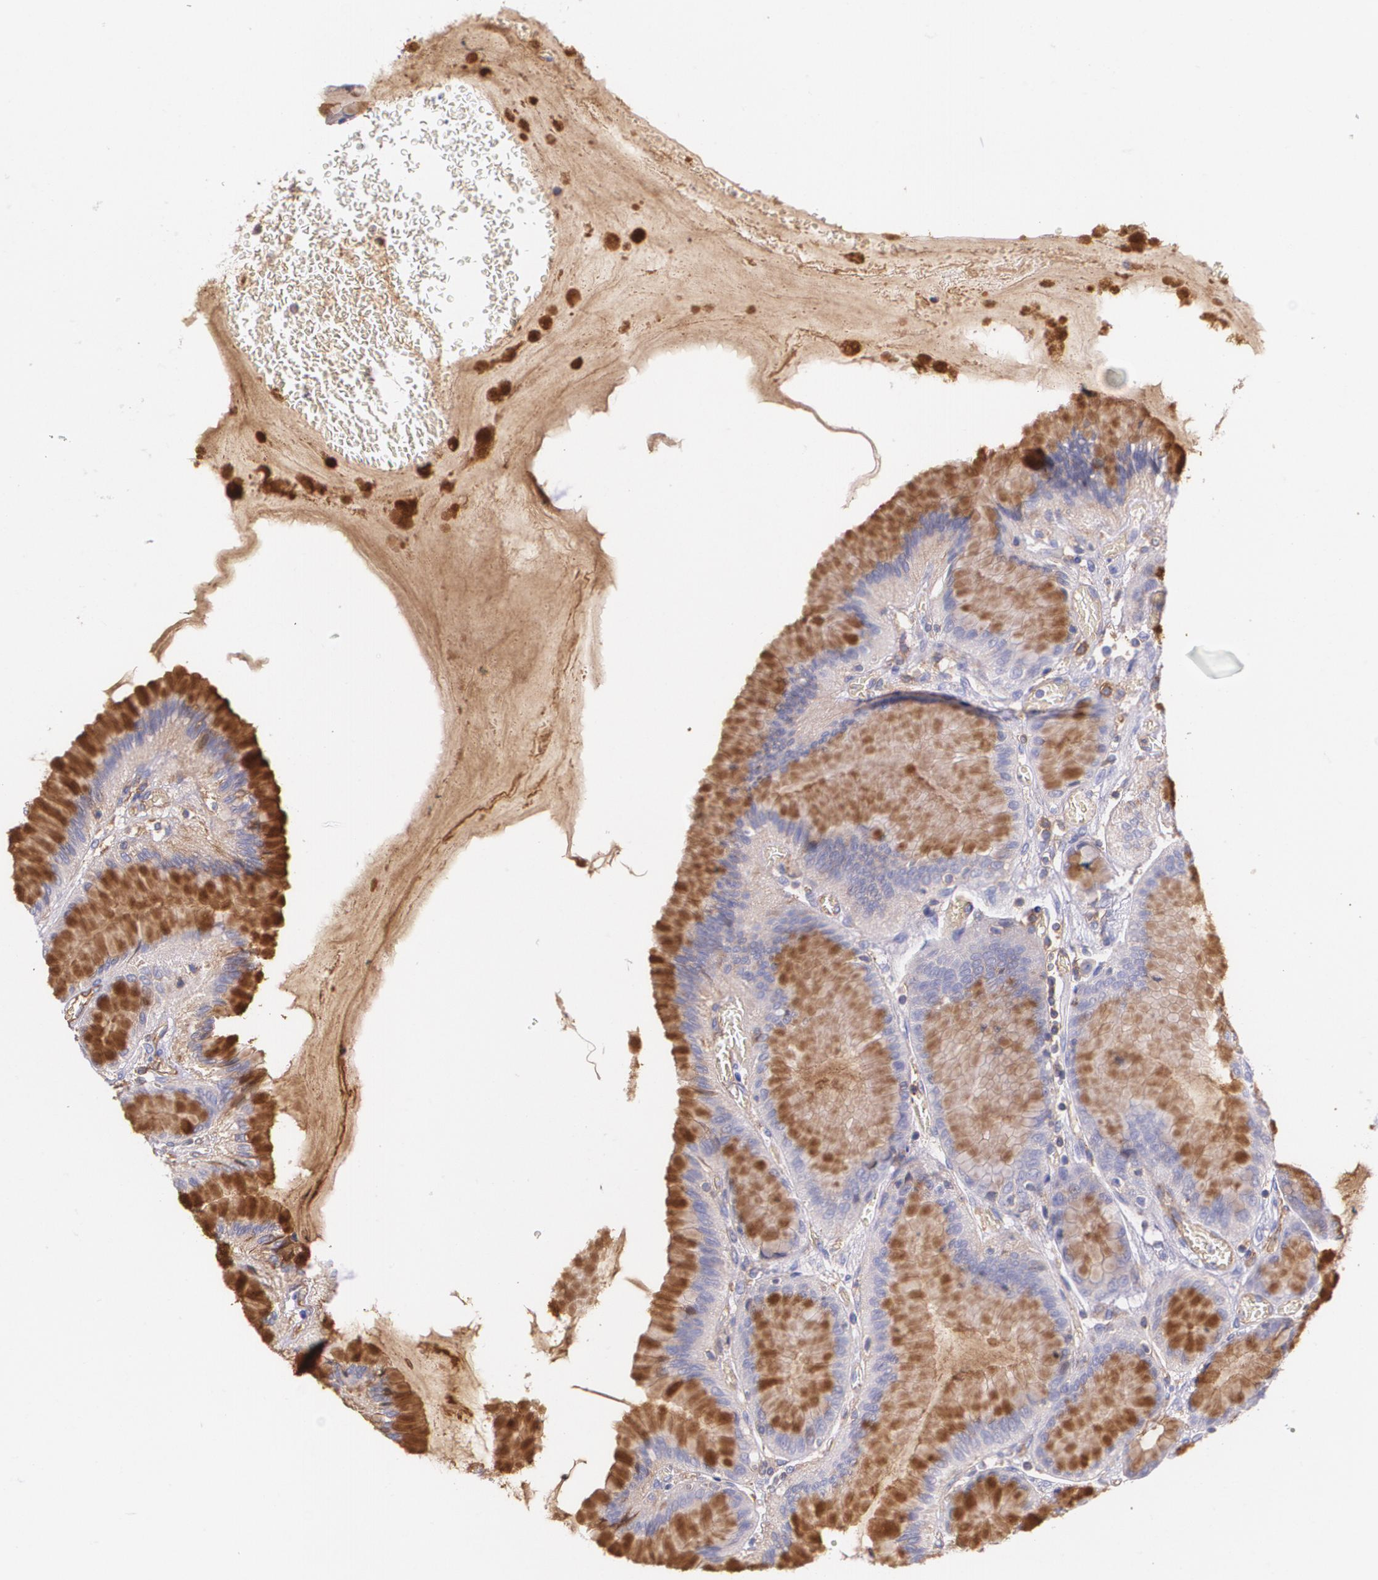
{"staining": {"intensity": "weak", "quantity": "25%-75%", "location": "cytoplasmic/membranous"}, "tissue": "stomach", "cell_type": "Glandular cells", "image_type": "normal", "snomed": [{"axis": "morphology", "description": "Normal tissue, NOS"}, {"axis": "morphology", "description": "Adenocarcinoma, NOS"}, {"axis": "topography", "description": "Stomach"}, {"axis": "topography", "description": "Stomach, lower"}], "caption": "This is an image of IHC staining of unremarkable stomach, which shows weak staining in the cytoplasmic/membranous of glandular cells.", "gene": "B2M", "patient": {"sex": "female", "age": 65}}